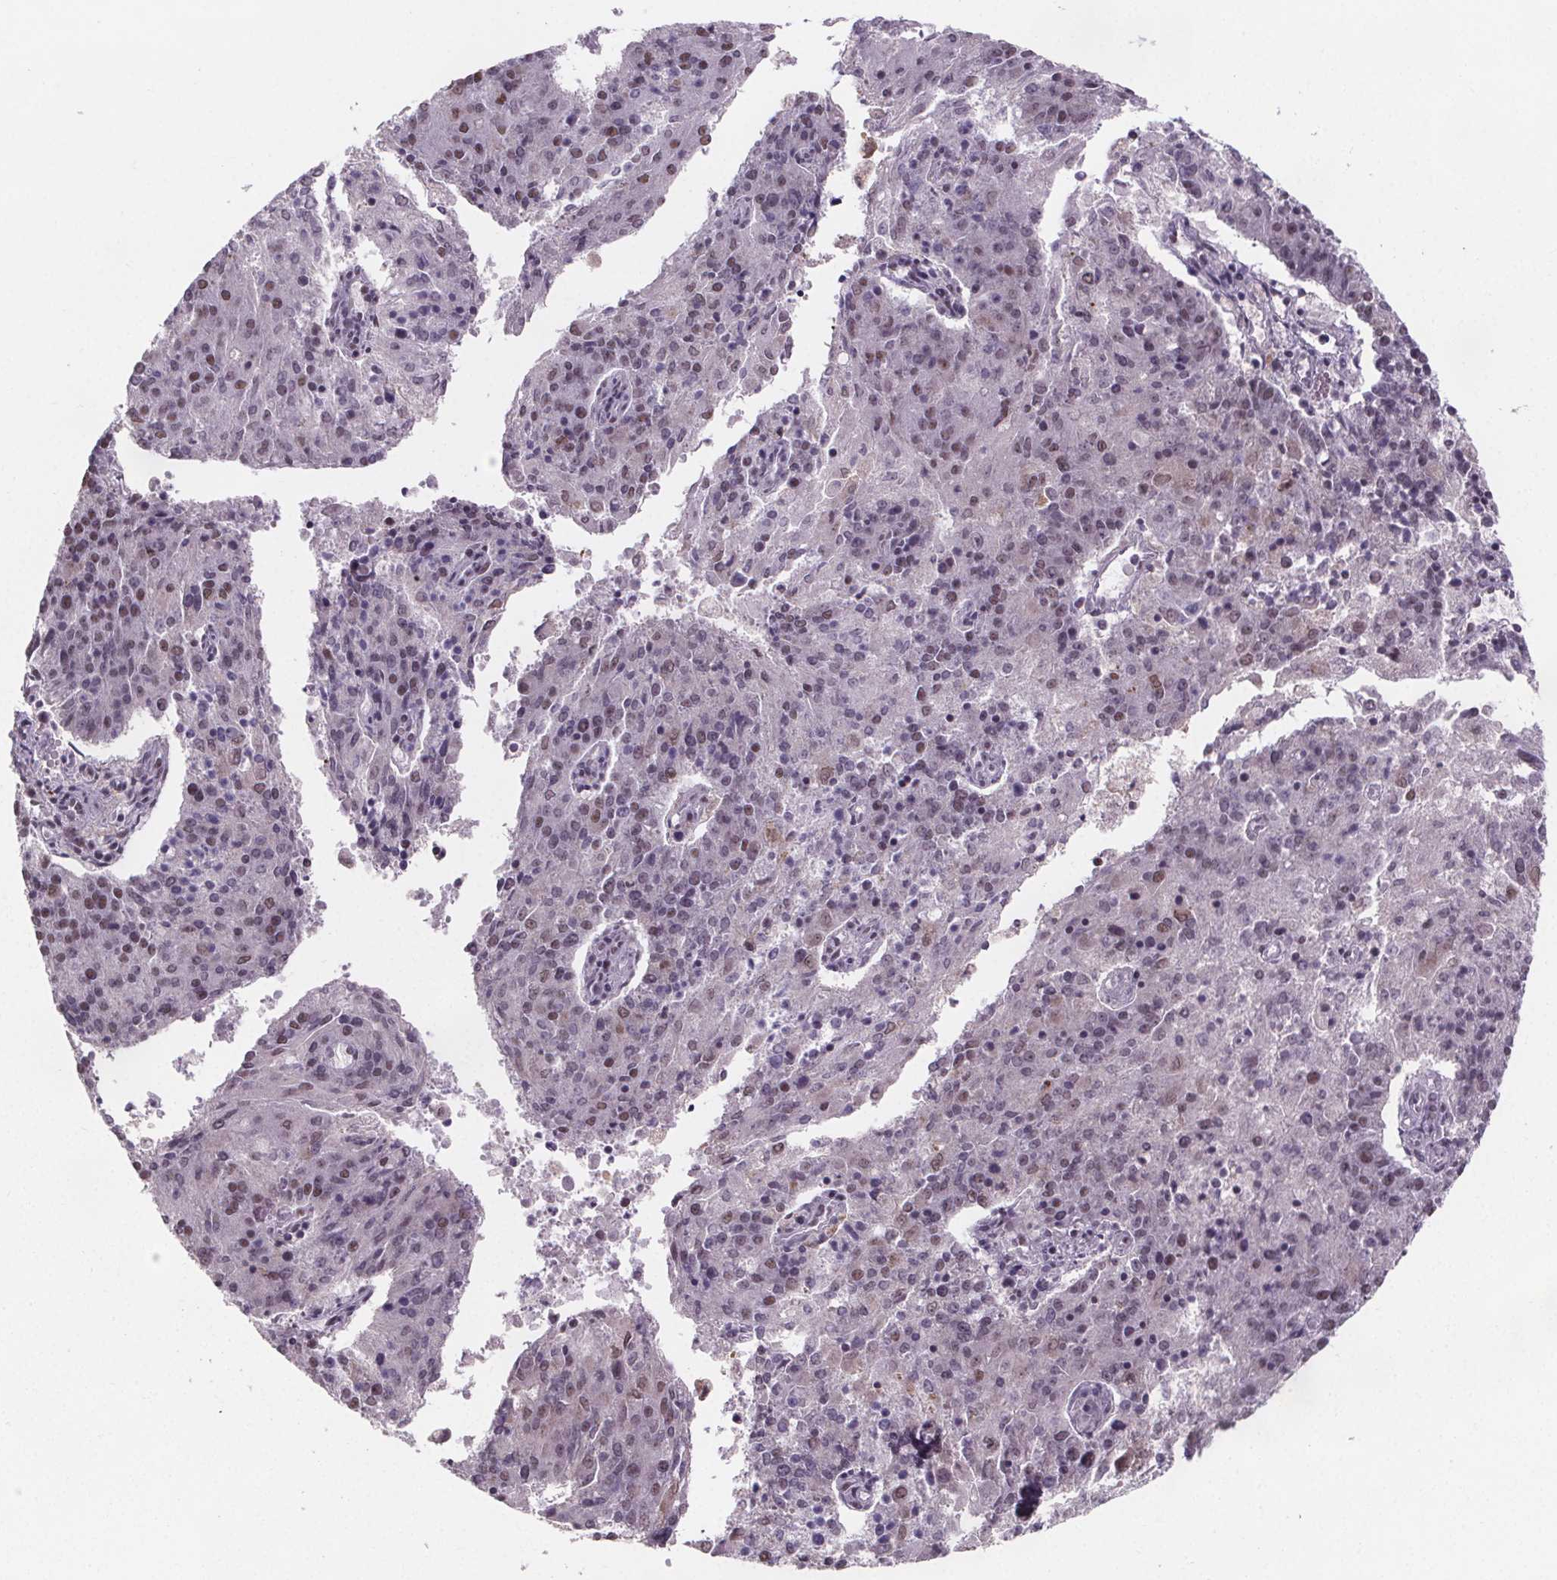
{"staining": {"intensity": "moderate", "quantity": "<25%", "location": "nuclear"}, "tissue": "endometrial cancer", "cell_type": "Tumor cells", "image_type": "cancer", "snomed": [{"axis": "morphology", "description": "Adenocarcinoma, NOS"}, {"axis": "topography", "description": "Endometrium"}], "caption": "A low amount of moderate nuclear positivity is appreciated in approximately <25% of tumor cells in endometrial cancer tissue.", "gene": "ZNF572", "patient": {"sex": "female", "age": 82}}